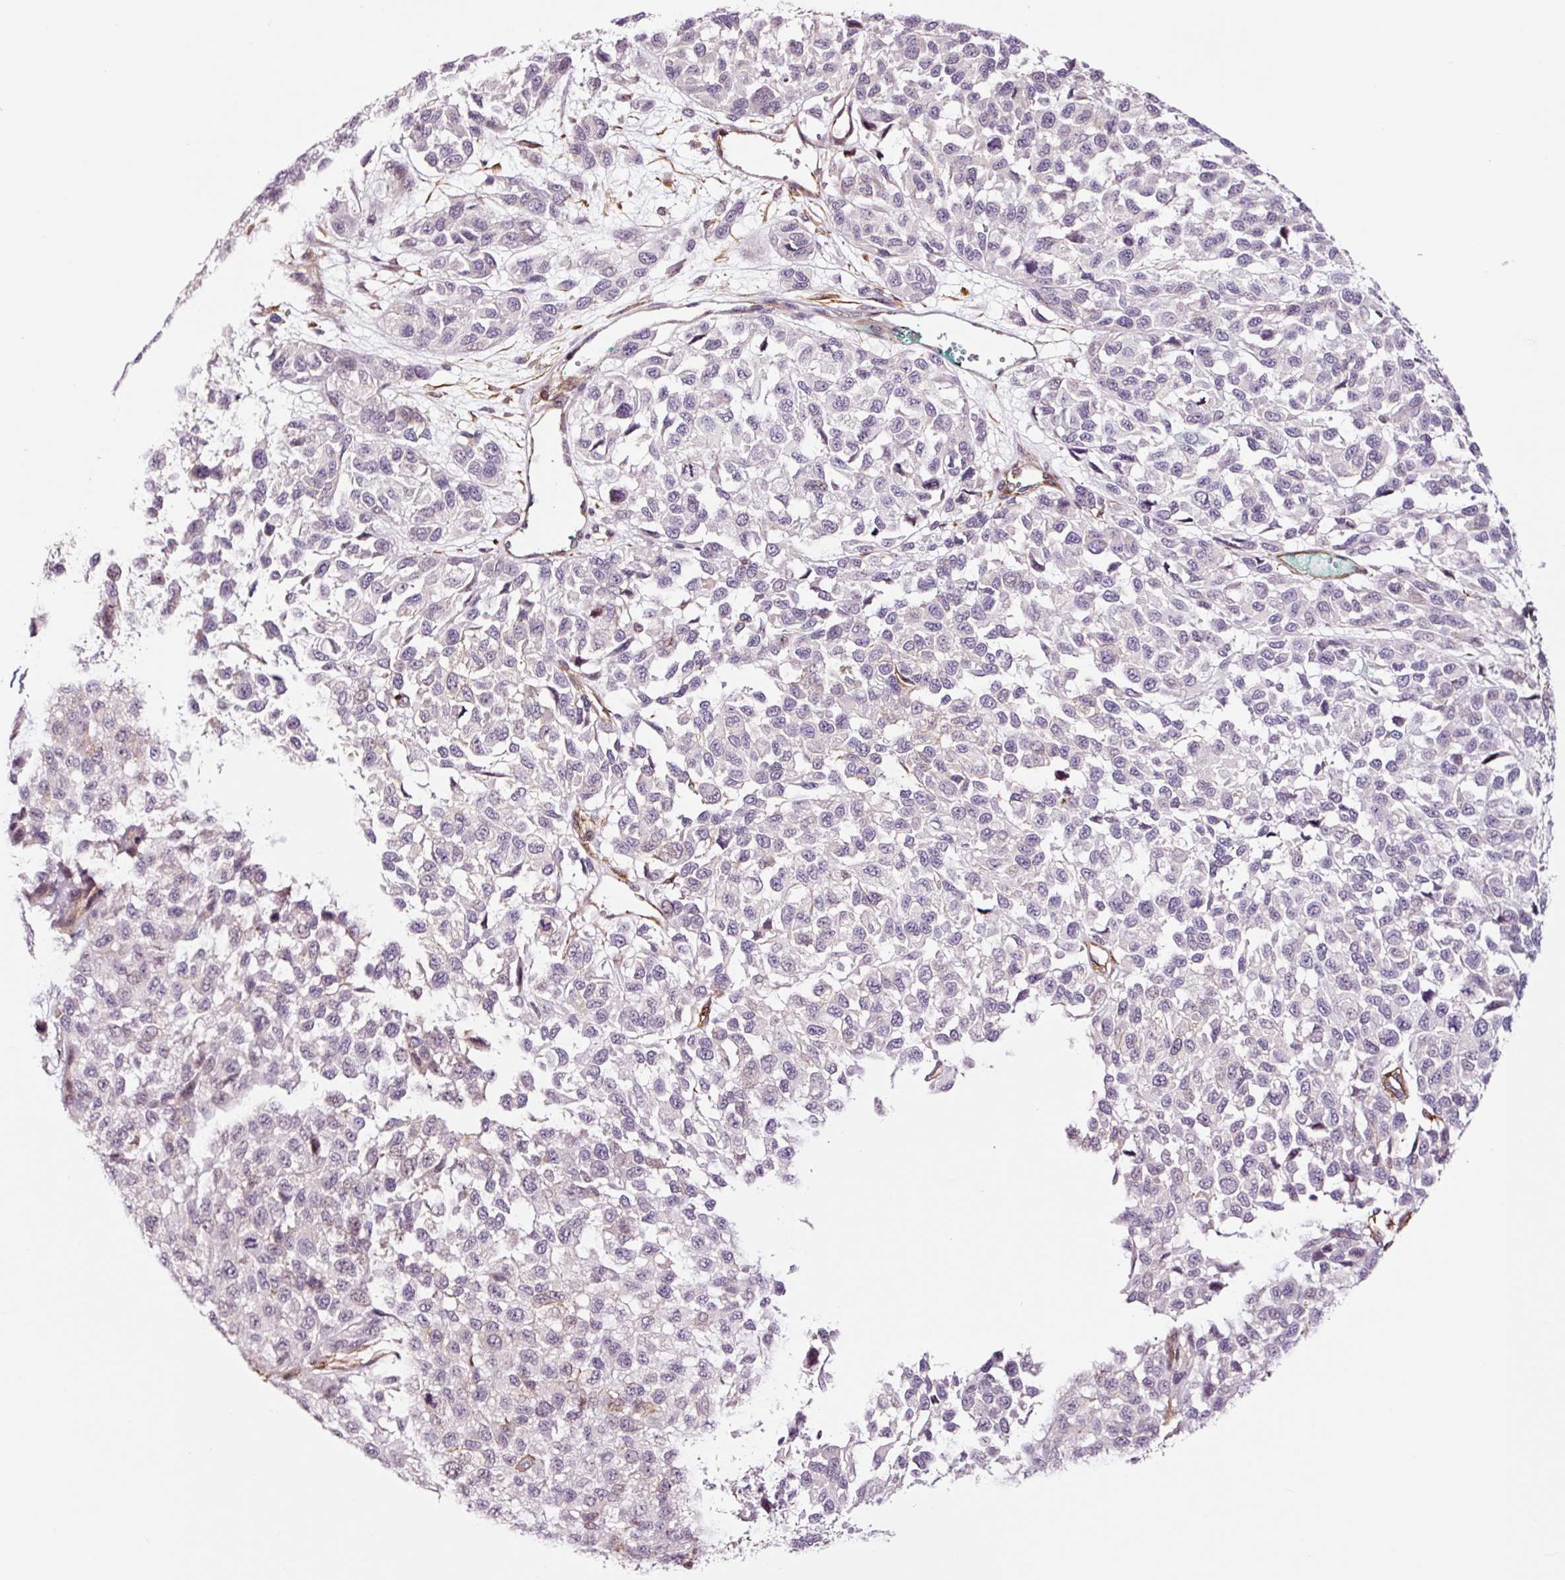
{"staining": {"intensity": "negative", "quantity": "none", "location": "none"}, "tissue": "melanoma", "cell_type": "Tumor cells", "image_type": "cancer", "snomed": [{"axis": "morphology", "description": "Malignant melanoma, NOS"}, {"axis": "topography", "description": "Skin"}], "caption": "Melanoma stained for a protein using immunohistochemistry demonstrates no expression tumor cells.", "gene": "ADD3", "patient": {"sex": "male", "age": 62}}